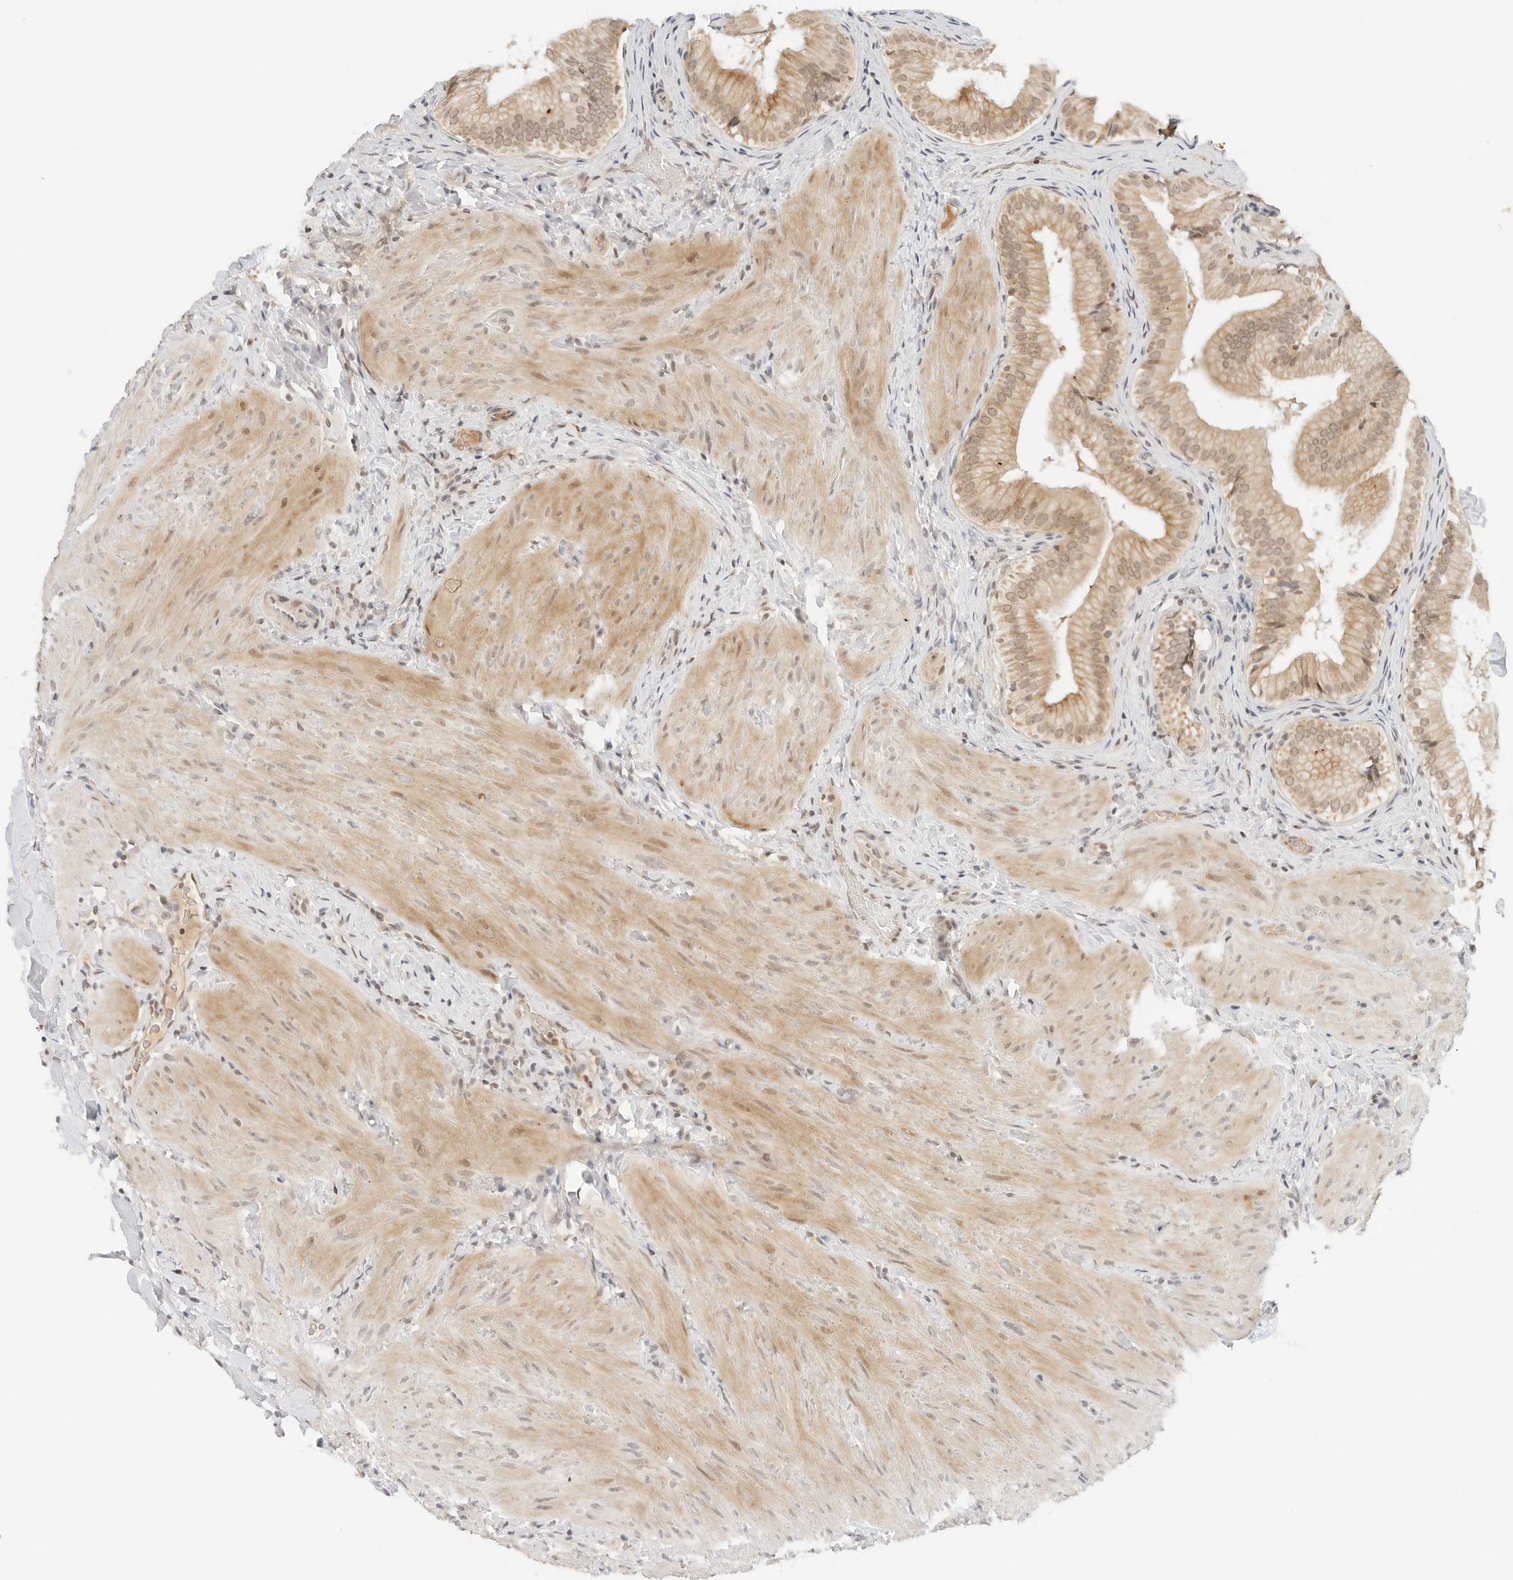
{"staining": {"intensity": "moderate", "quantity": ">75%", "location": "cytoplasmic/membranous,nuclear"}, "tissue": "gallbladder", "cell_type": "Glandular cells", "image_type": "normal", "snomed": [{"axis": "morphology", "description": "Normal tissue, NOS"}, {"axis": "topography", "description": "Gallbladder"}], "caption": "IHC image of benign gallbladder: gallbladder stained using IHC exhibits medium levels of moderate protein expression localized specifically in the cytoplasmic/membranous,nuclear of glandular cells, appearing as a cytoplasmic/membranous,nuclear brown color.", "gene": "NEO1", "patient": {"sex": "female", "age": 30}}